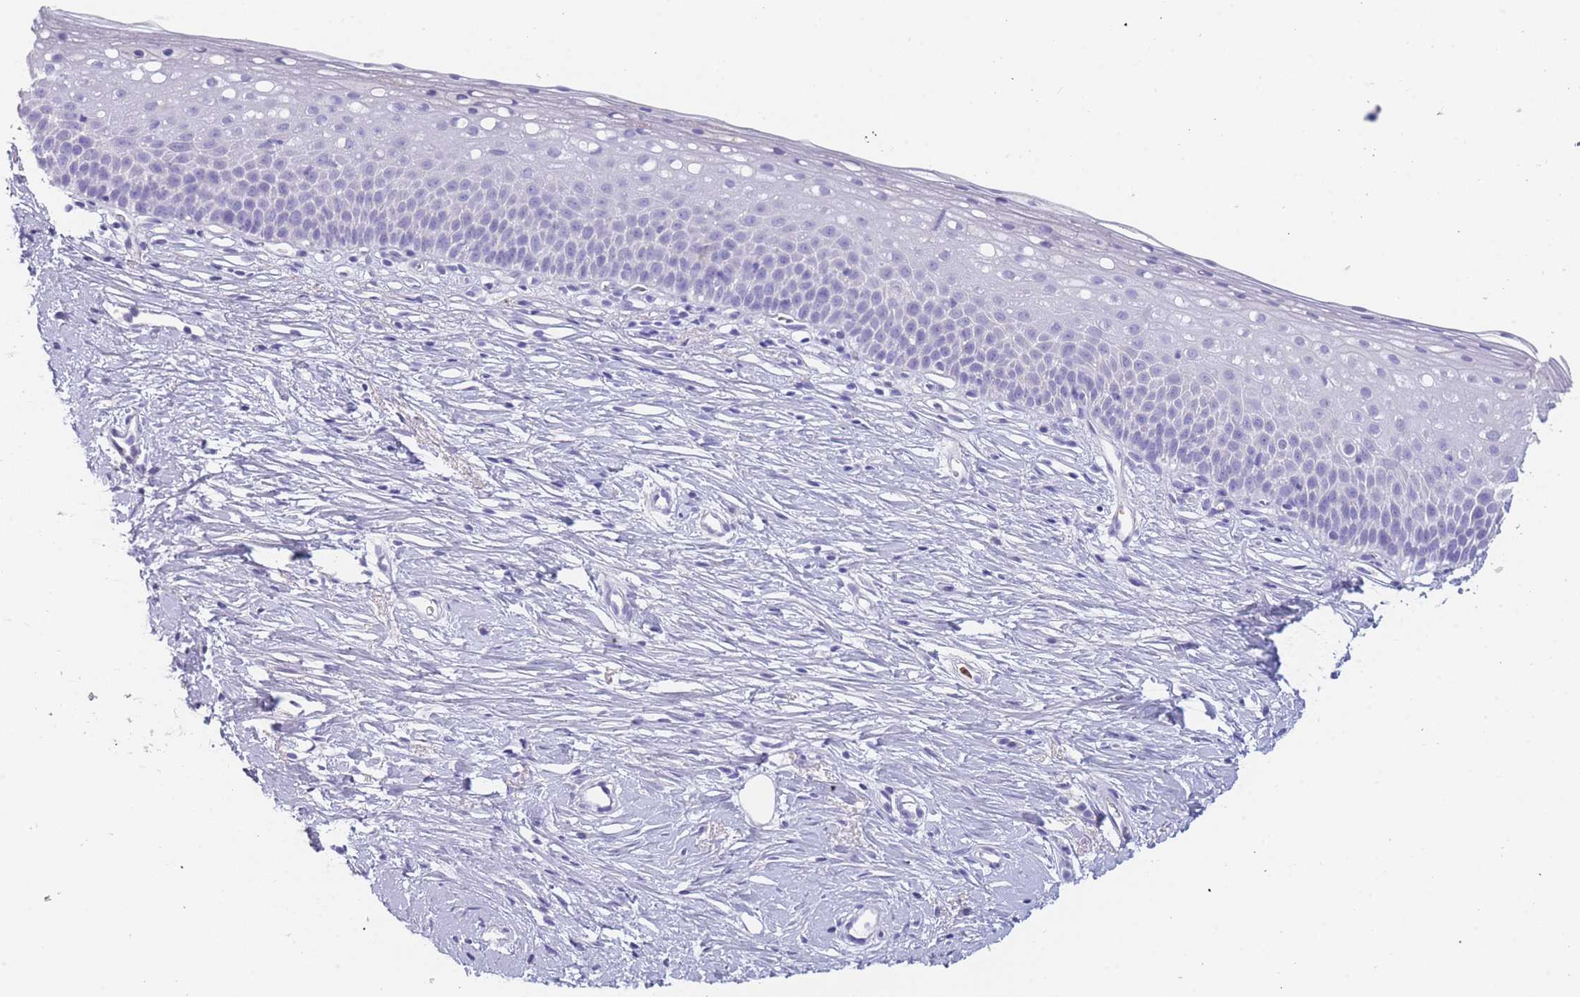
{"staining": {"intensity": "moderate", "quantity": ">75%", "location": "cytoplasmic/membranous"}, "tissue": "cervix", "cell_type": "Glandular cells", "image_type": "normal", "snomed": [{"axis": "morphology", "description": "Normal tissue, NOS"}, {"axis": "topography", "description": "Cervix"}], "caption": "IHC histopathology image of unremarkable cervix stained for a protein (brown), which reveals medium levels of moderate cytoplasmic/membranous staining in approximately >75% of glandular cells.", "gene": "ZNF627", "patient": {"sex": "female", "age": 57}}